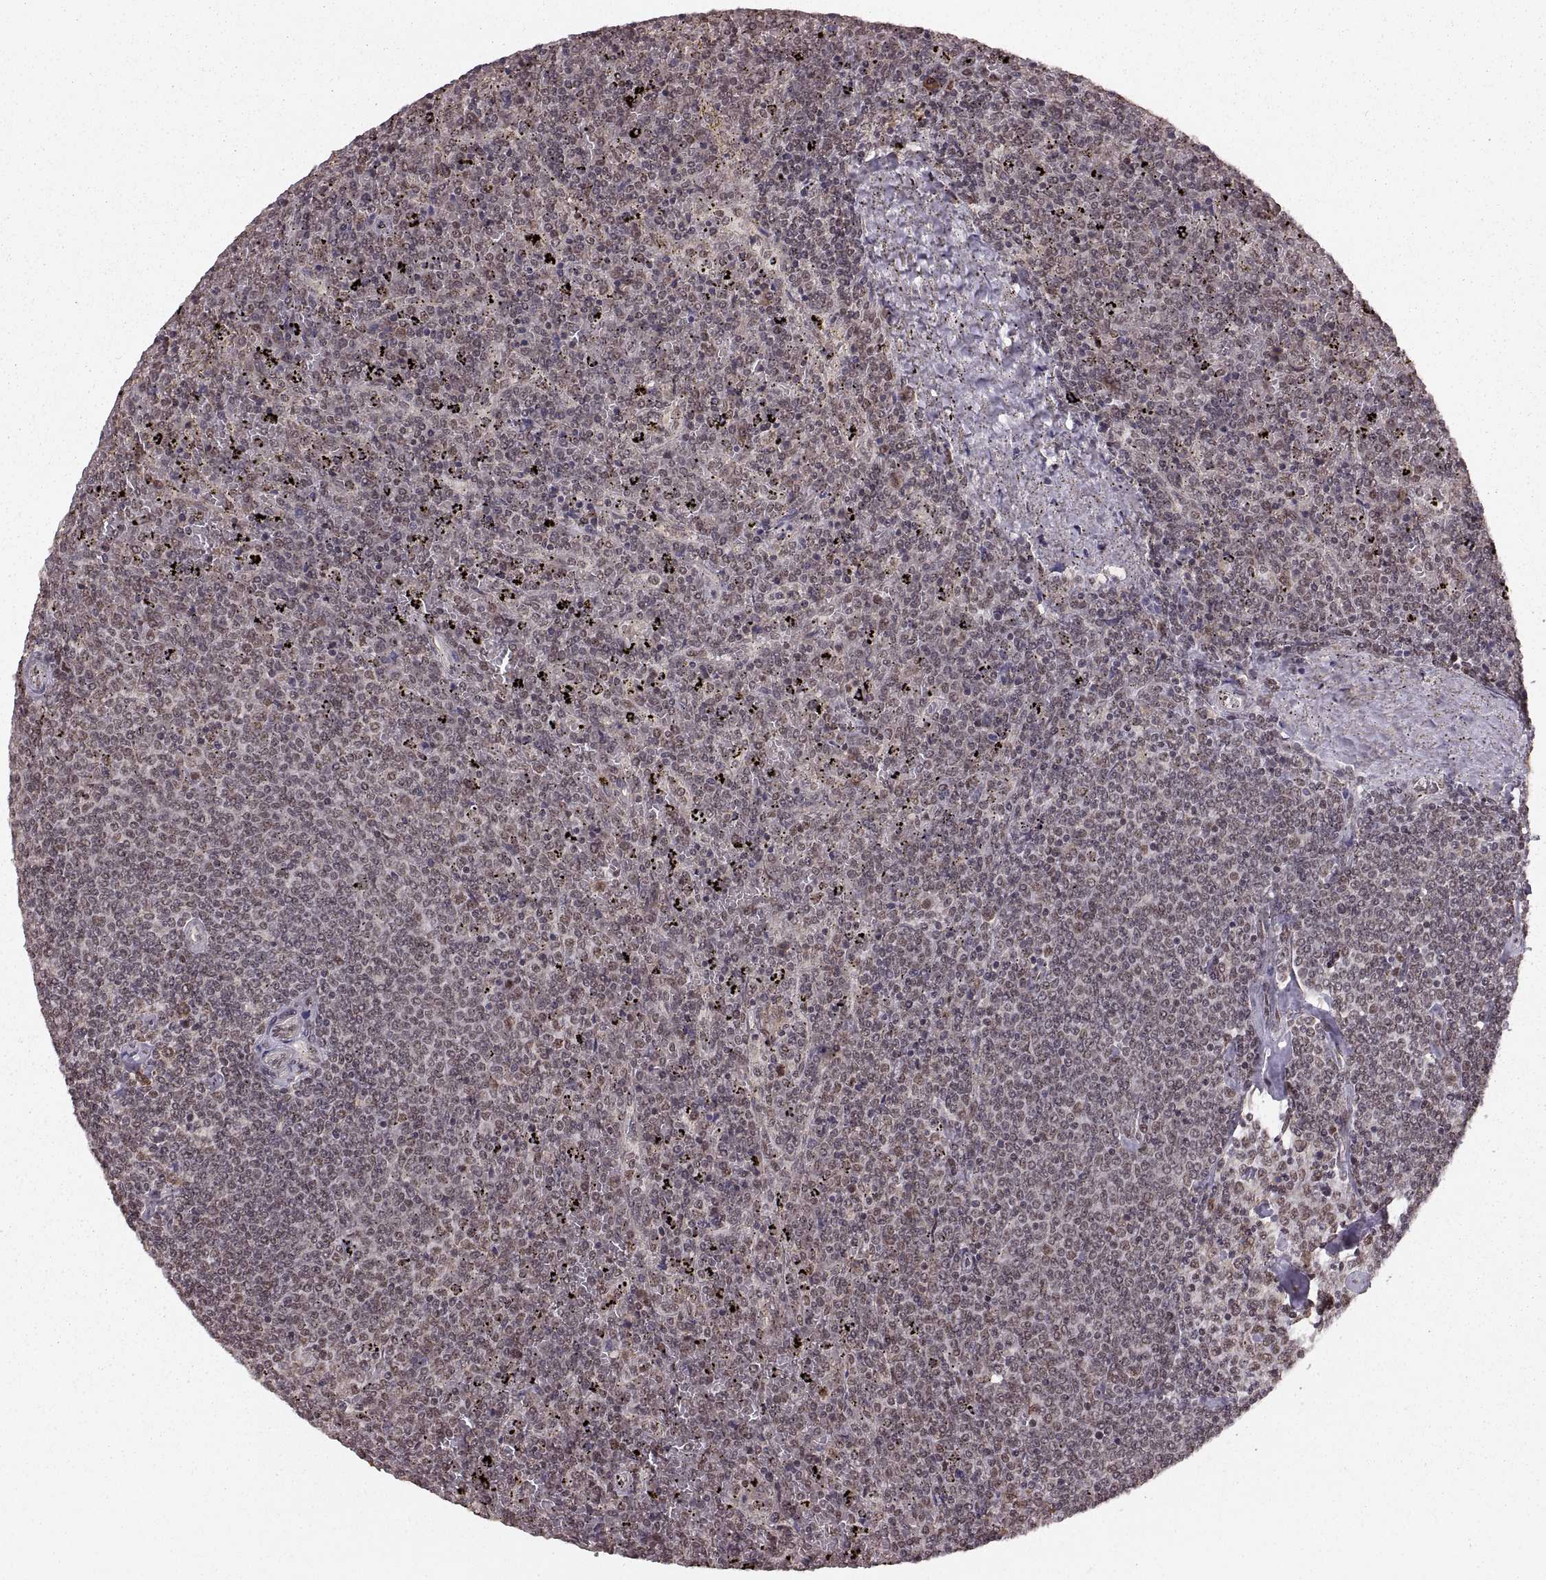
{"staining": {"intensity": "negative", "quantity": "none", "location": "none"}, "tissue": "lymphoma", "cell_type": "Tumor cells", "image_type": "cancer", "snomed": [{"axis": "morphology", "description": "Malignant lymphoma, non-Hodgkin's type, Low grade"}, {"axis": "topography", "description": "Spleen"}], "caption": "Malignant lymphoma, non-Hodgkin's type (low-grade) stained for a protein using IHC demonstrates no expression tumor cells.", "gene": "RFT1", "patient": {"sex": "female", "age": 77}}